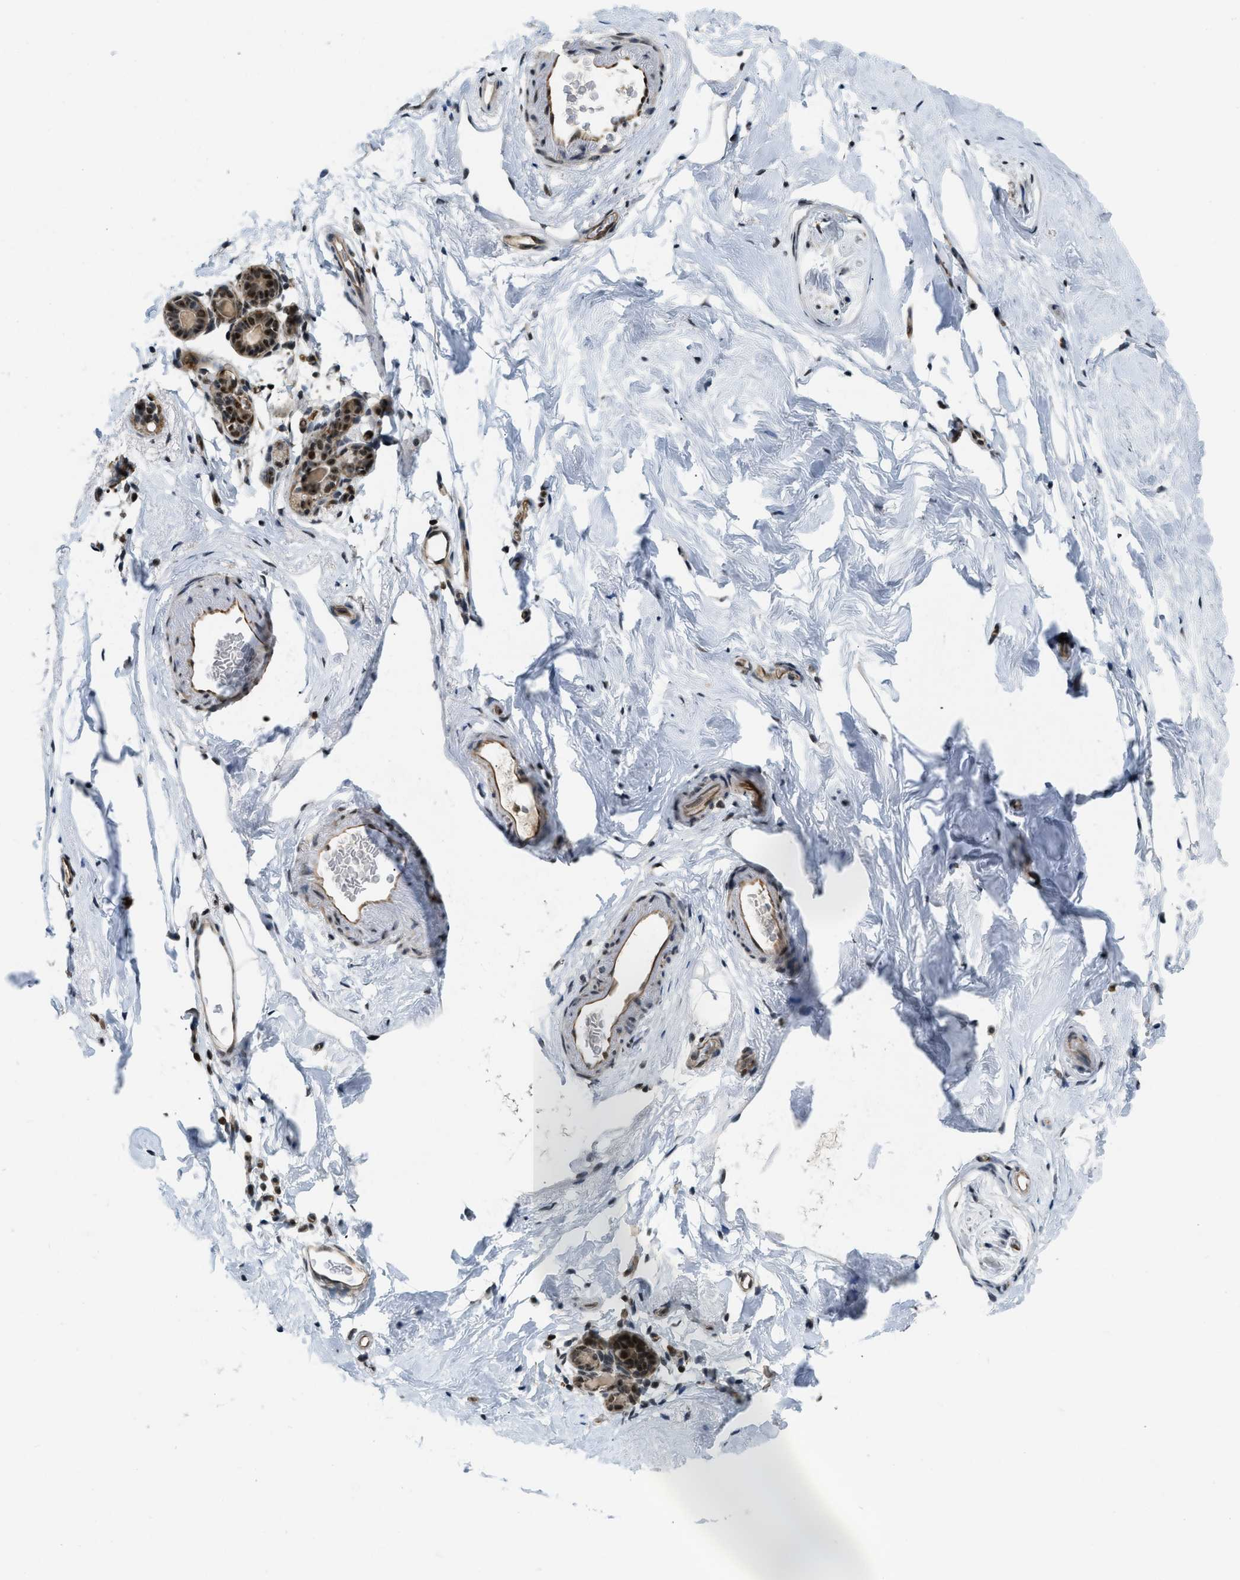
{"staining": {"intensity": "weak", "quantity": ">75%", "location": "nuclear"}, "tissue": "breast", "cell_type": "Adipocytes", "image_type": "normal", "snomed": [{"axis": "morphology", "description": "Normal tissue, NOS"}, {"axis": "topography", "description": "Breast"}], "caption": "High-magnification brightfield microscopy of benign breast stained with DAB (brown) and counterstained with hematoxylin (blue). adipocytes exhibit weak nuclear expression is present in approximately>75% of cells. Using DAB (3,3'-diaminobenzidine) (brown) and hematoxylin (blue) stains, captured at high magnification using brightfield microscopy.", "gene": "E2F1", "patient": {"sex": "female", "age": 62}}